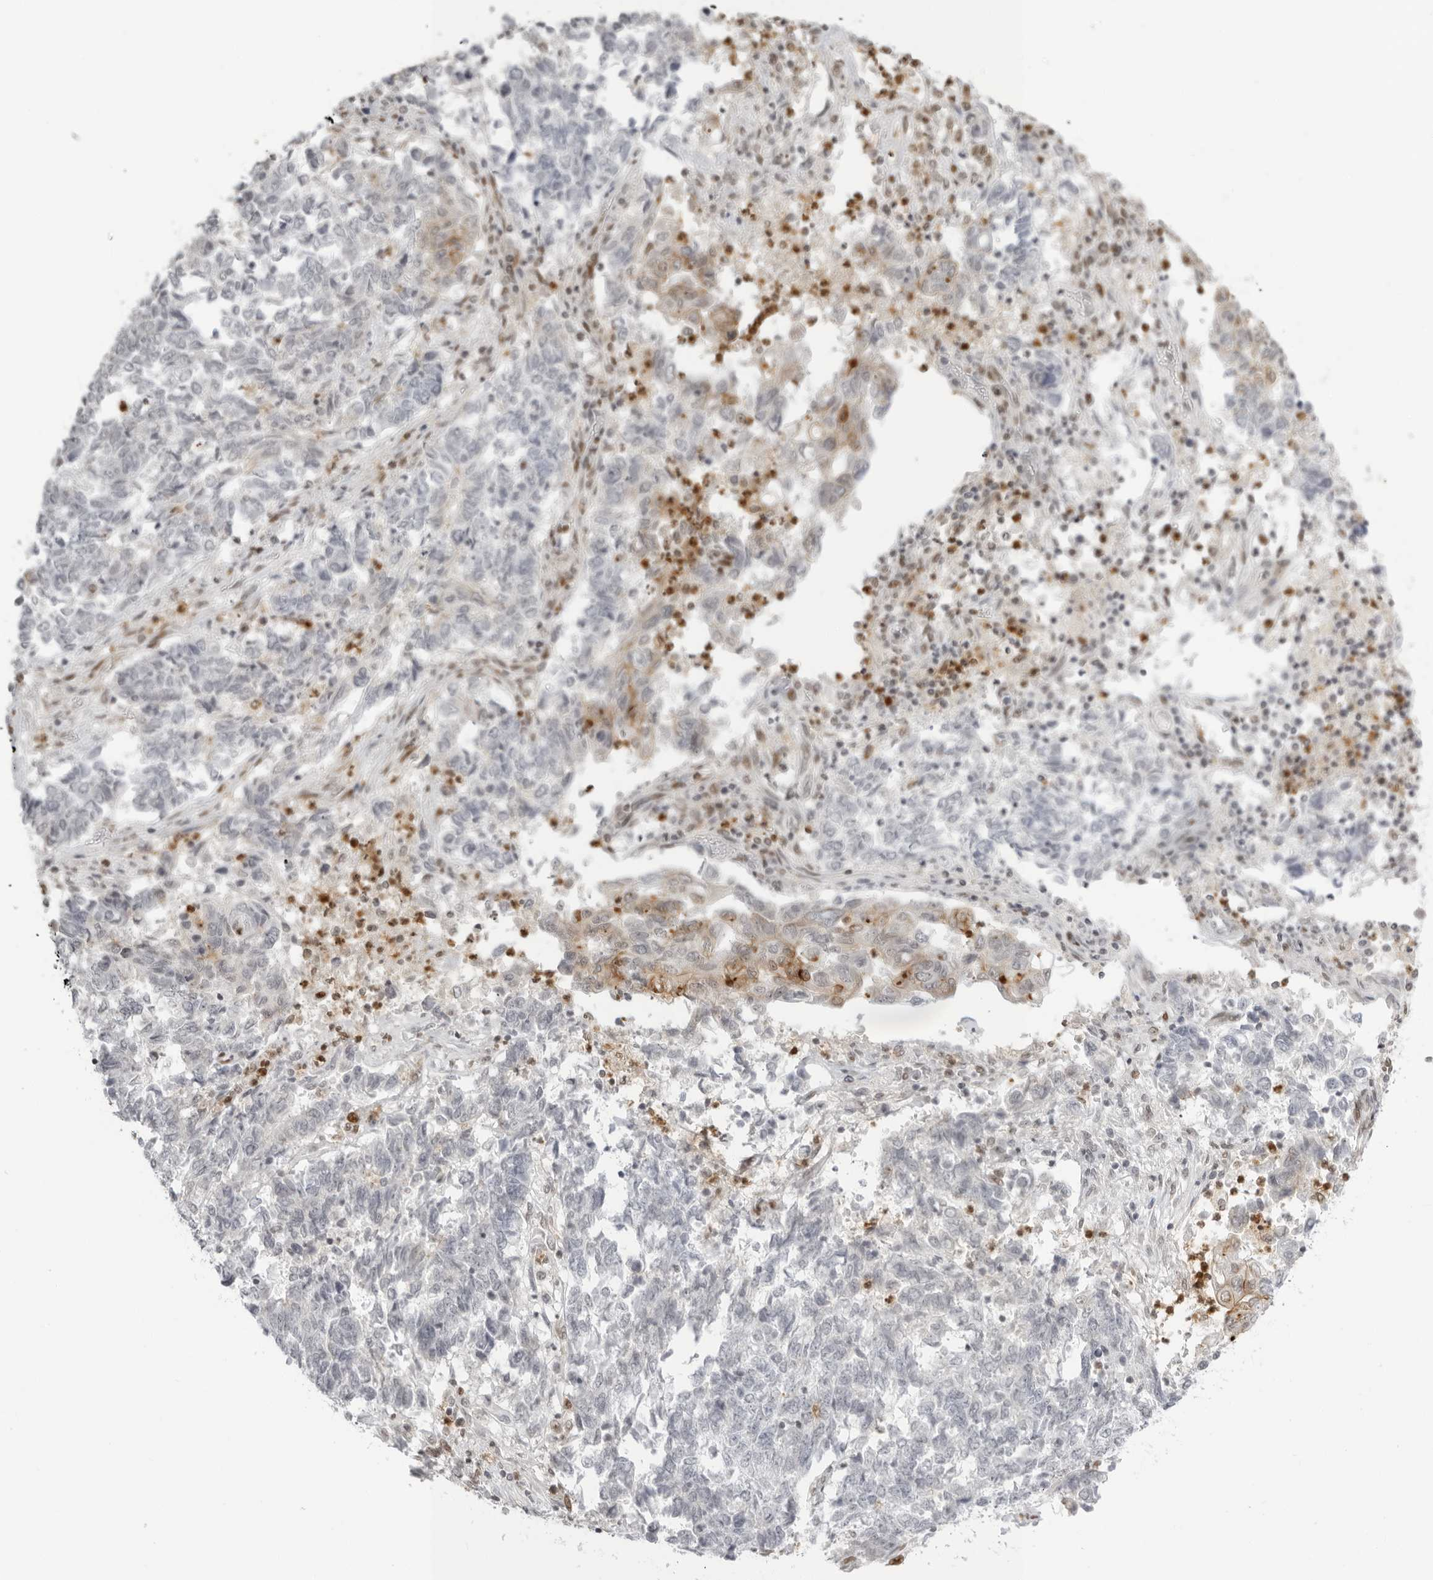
{"staining": {"intensity": "moderate", "quantity": "<25%", "location": "cytoplasmic/membranous"}, "tissue": "endometrial cancer", "cell_type": "Tumor cells", "image_type": "cancer", "snomed": [{"axis": "morphology", "description": "Adenocarcinoma, NOS"}, {"axis": "topography", "description": "Endometrium"}], "caption": "Adenocarcinoma (endometrial) stained with DAB IHC exhibits low levels of moderate cytoplasmic/membranous expression in about <25% of tumor cells.", "gene": "RNF146", "patient": {"sex": "female", "age": 80}}